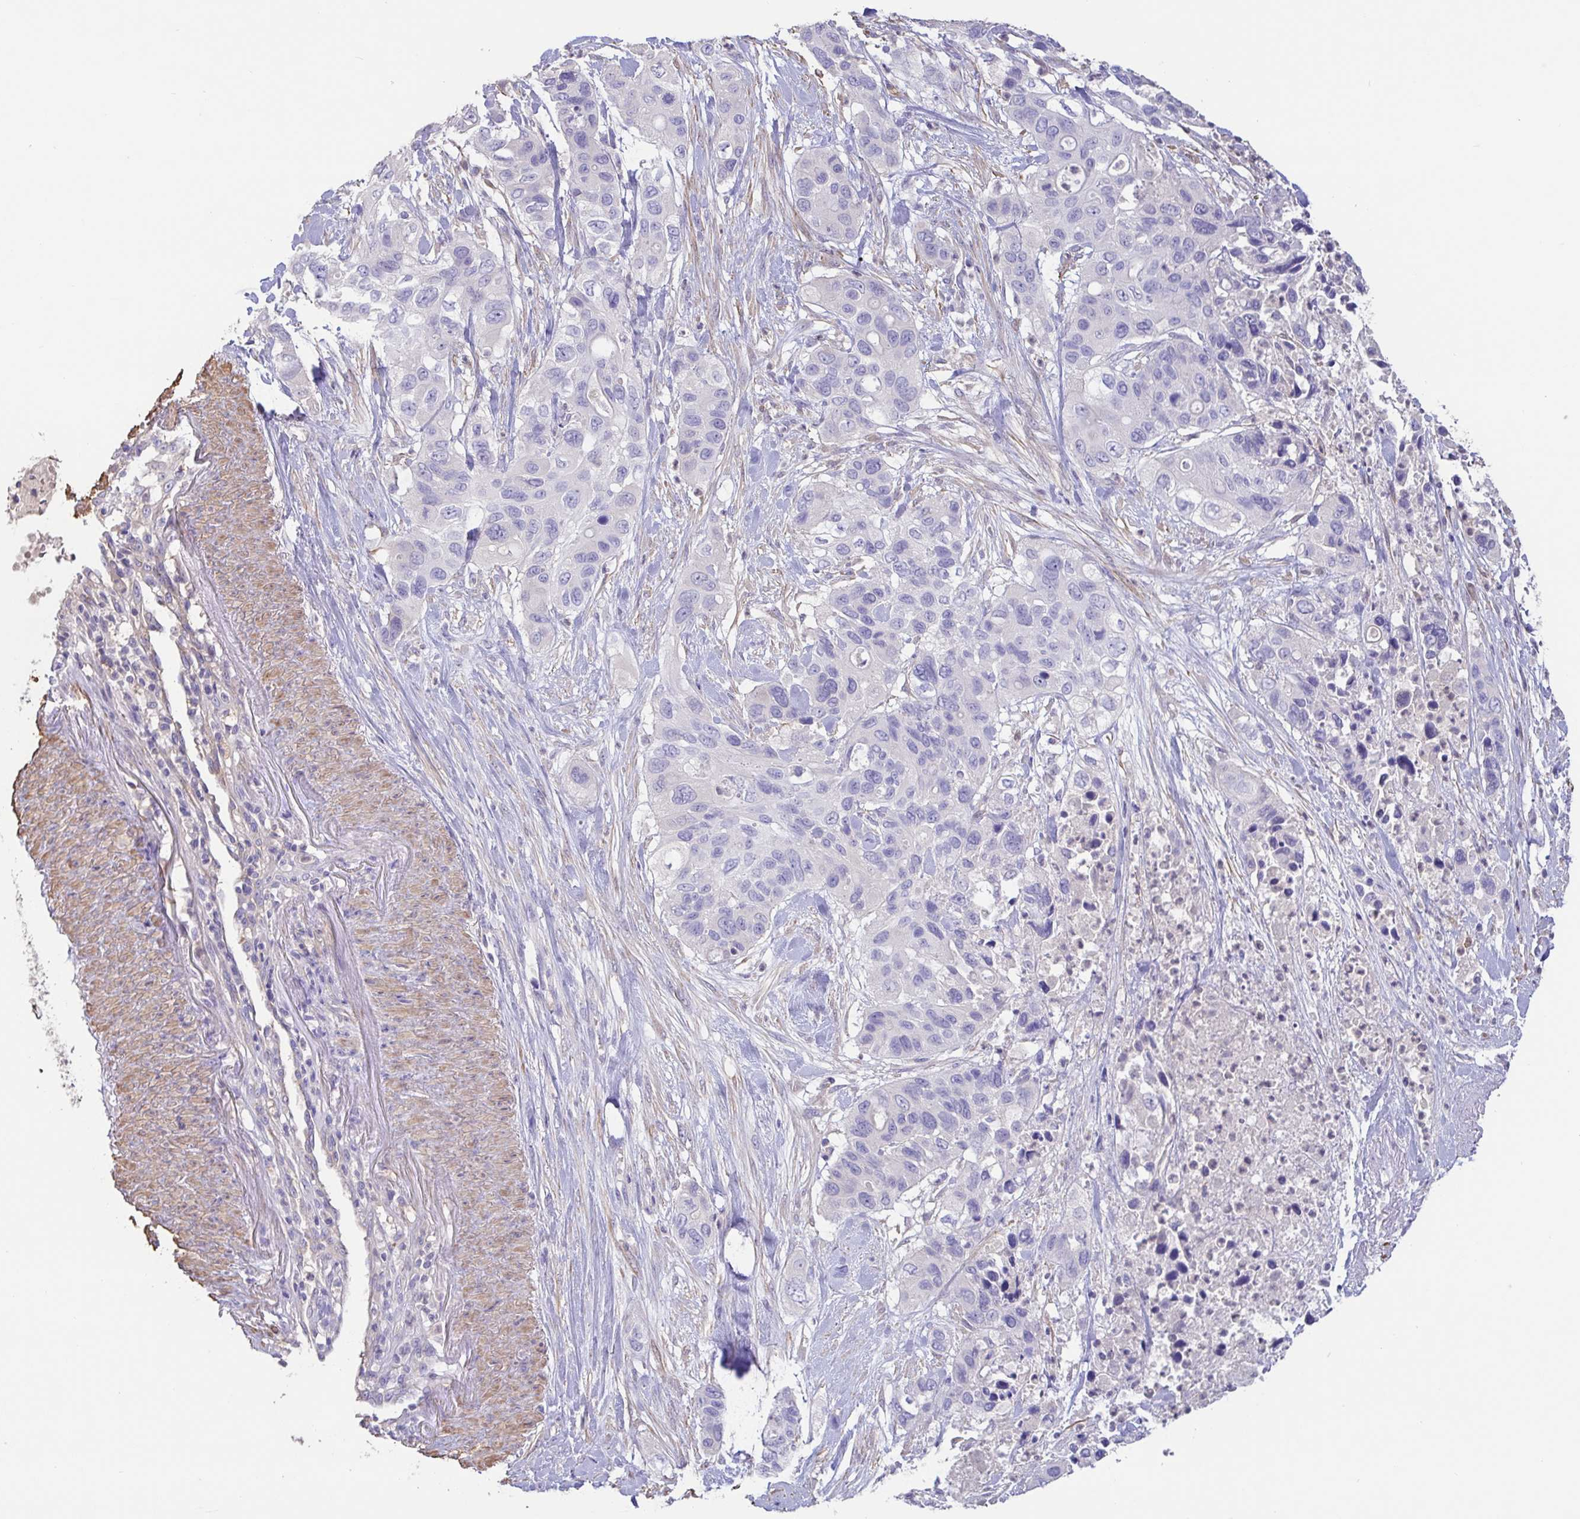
{"staining": {"intensity": "negative", "quantity": "none", "location": "none"}, "tissue": "pancreatic cancer", "cell_type": "Tumor cells", "image_type": "cancer", "snomed": [{"axis": "morphology", "description": "Adenocarcinoma, NOS"}, {"axis": "topography", "description": "Pancreas"}], "caption": "IHC photomicrograph of pancreatic cancer stained for a protein (brown), which displays no expression in tumor cells. The staining was performed using DAB (3,3'-diaminobenzidine) to visualize the protein expression in brown, while the nuclei were stained in blue with hematoxylin (Magnification: 20x).", "gene": "PYGM", "patient": {"sex": "female", "age": 71}}